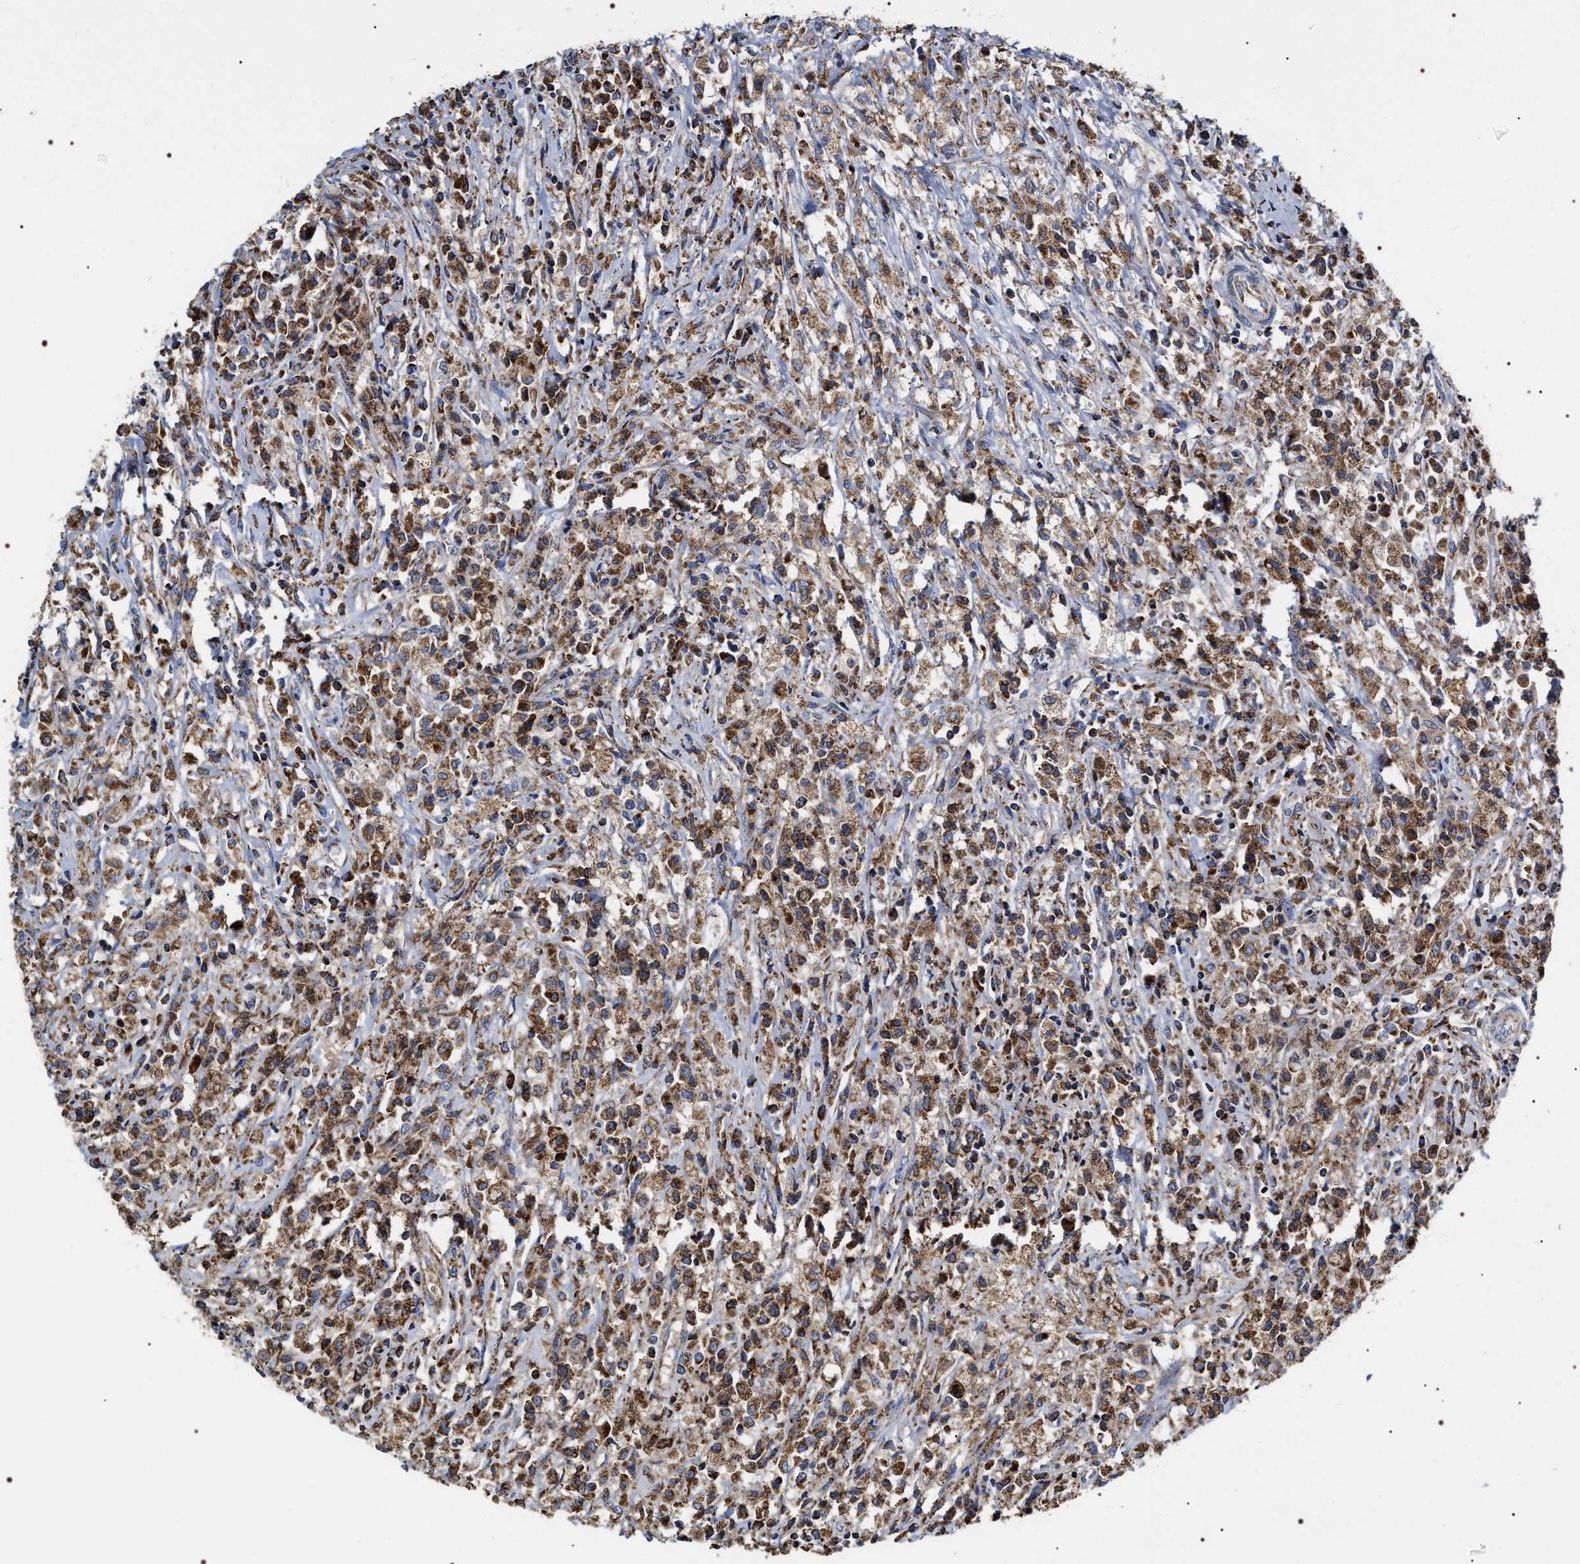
{"staining": {"intensity": "moderate", "quantity": ">75%", "location": "cytoplasmic/membranous"}, "tissue": "testis cancer", "cell_type": "Tumor cells", "image_type": "cancer", "snomed": [{"axis": "morphology", "description": "Carcinoma, Embryonal, NOS"}, {"axis": "topography", "description": "Testis"}], "caption": "Immunohistochemical staining of embryonal carcinoma (testis) demonstrates medium levels of moderate cytoplasmic/membranous protein positivity in approximately >75% of tumor cells.", "gene": "COG5", "patient": {"sex": "male", "age": 2}}